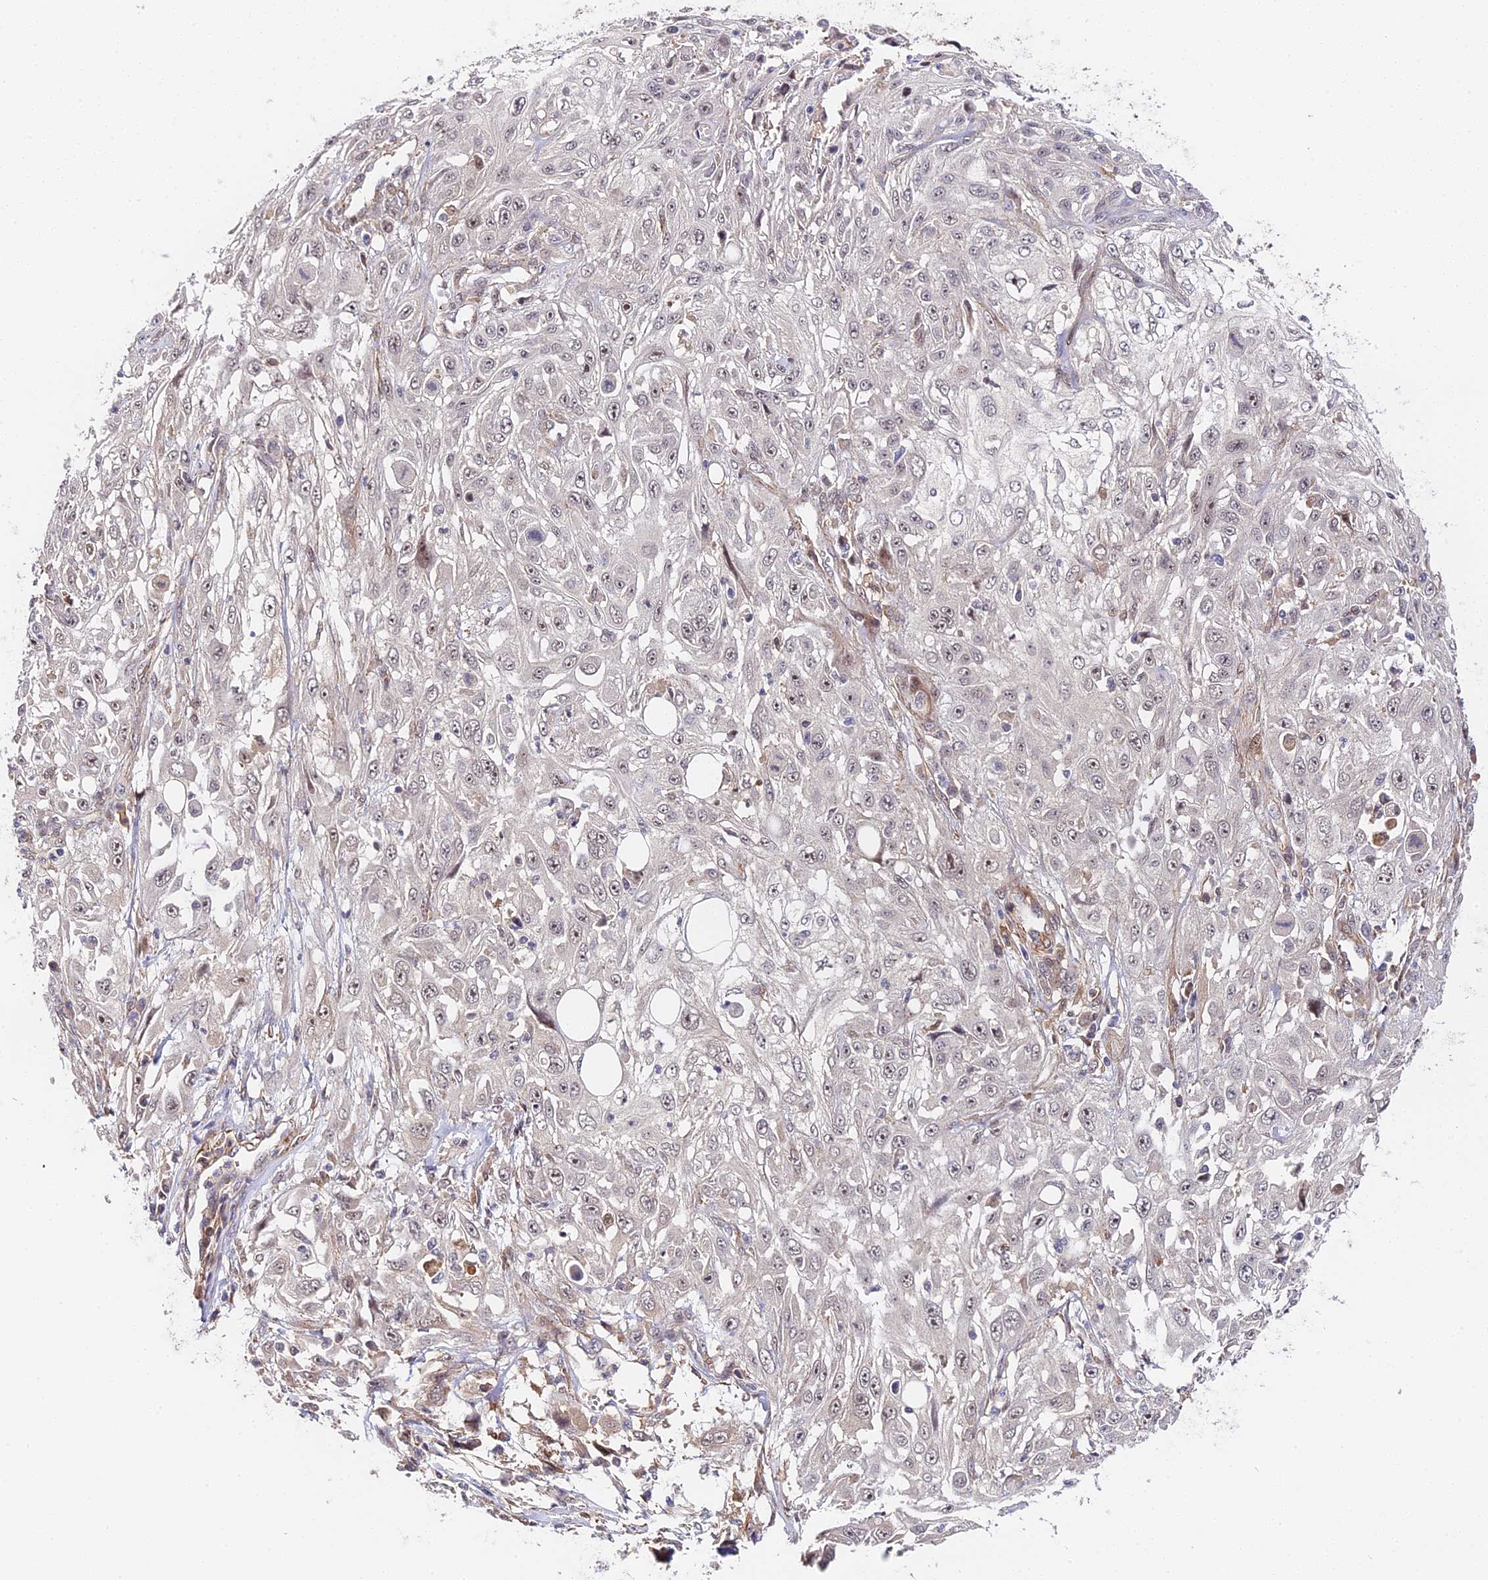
{"staining": {"intensity": "weak", "quantity": "<25%", "location": "nuclear"}, "tissue": "skin cancer", "cell_type": "Tumor cells", "image_type": "cancer", "snomed": [{"axis": "morphology", "description": "Squamous cell carcinoma, NOS"}, {"axis": "topography", "description": "Skin"}], "caption": "The image demonstrates no staining of tumor cells in skin squamous cell carcinoma. (Immunohistochemistry (ihc), brightfield microscopy, high magnification).", "gene": "IMPACT", "patient": {"sex": "male", "age": 75}}